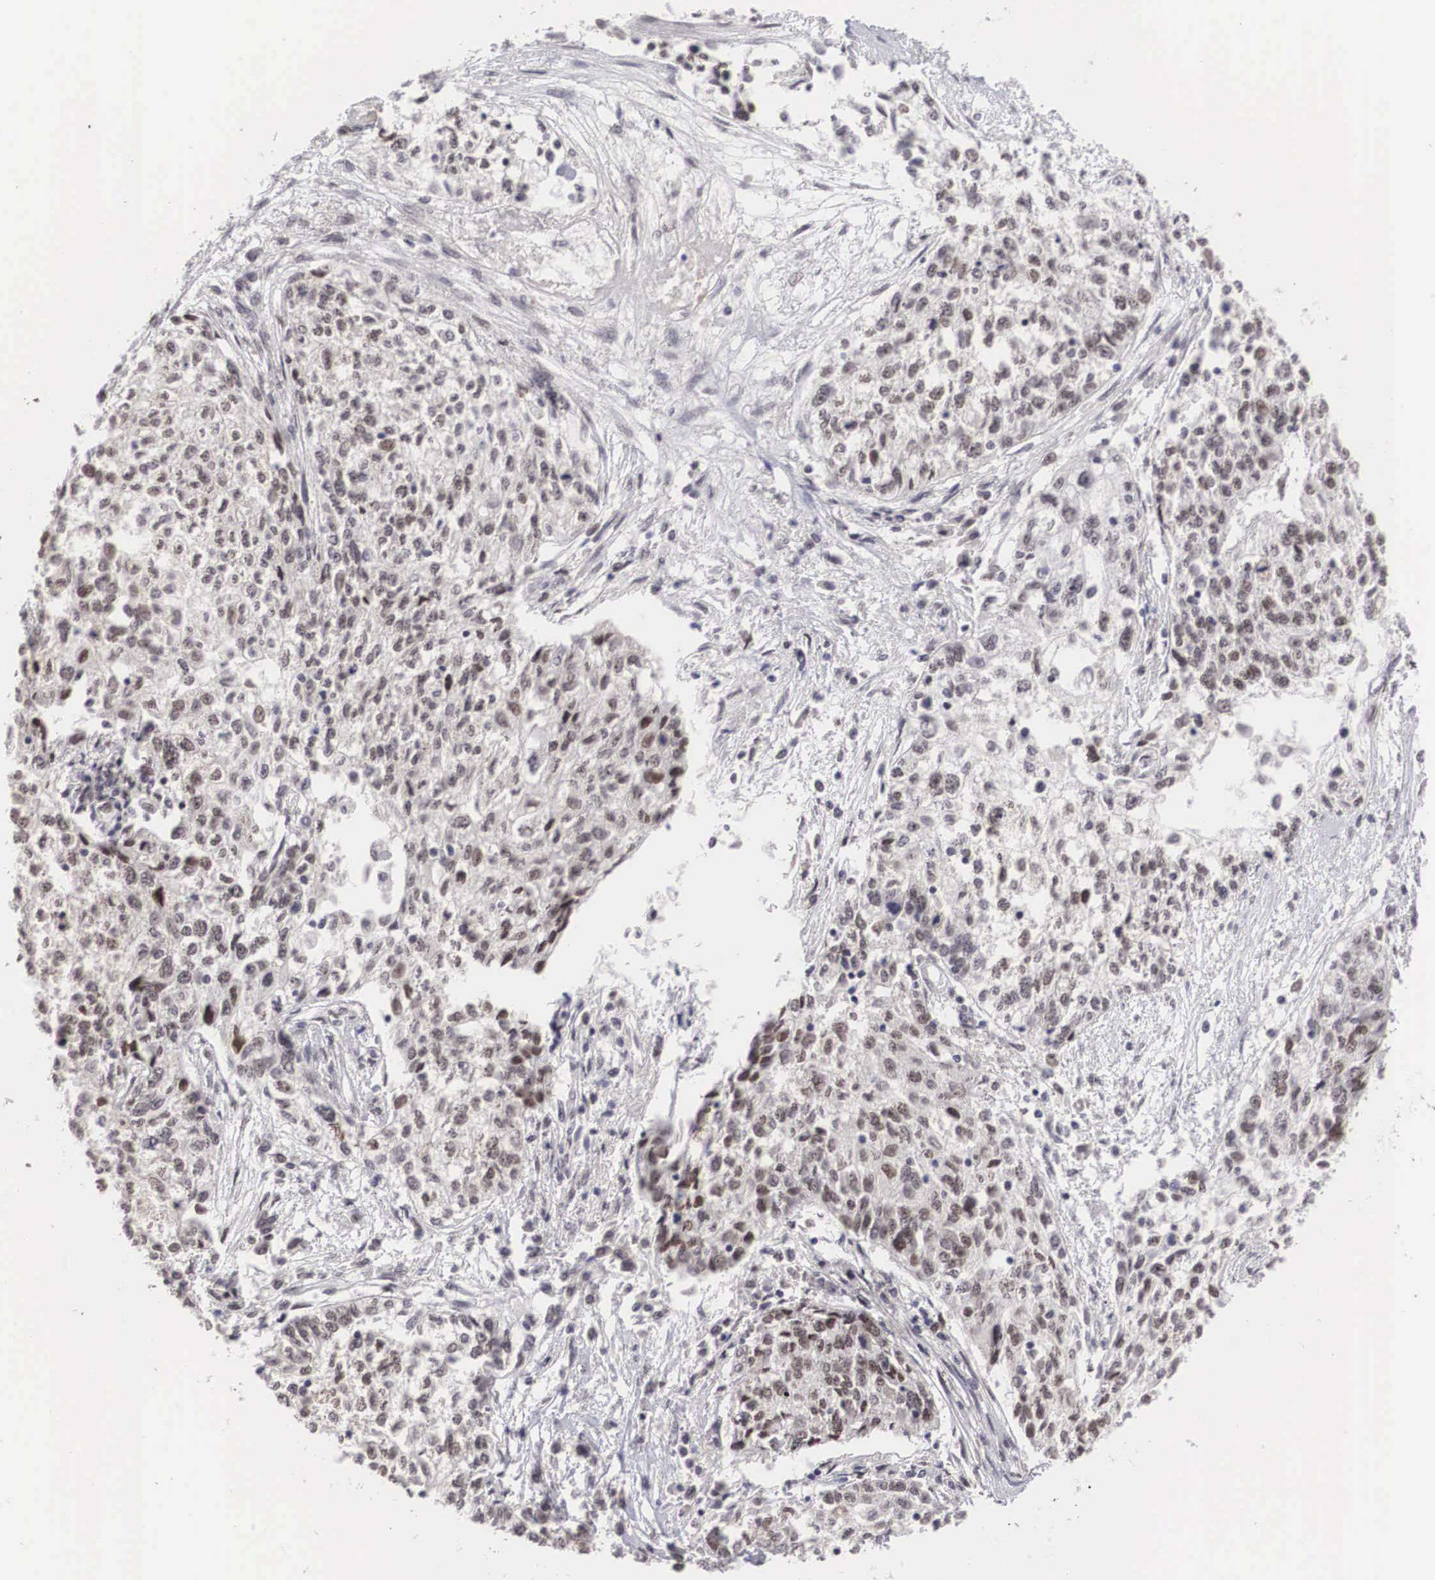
{"staining": {"intensity": "negative", "quantity": "none", "location": "none"}, "tissue": "cervical cancer", "cell_type": "Tumor cells", "image_type": "cancer", "snomed": [{"axis": "morphology", "description": "Squamous cell carcinoma, NOS"}, {"axis": "topography", "description": "Cervix"}], "caption": "Tumor cells show no significant expression in squamous cell carcinoma (cervical). (DAB immunohistochemistry, high magnification).", "gene": "MORC2", "patient": {"sex": "female", "age": 57}}